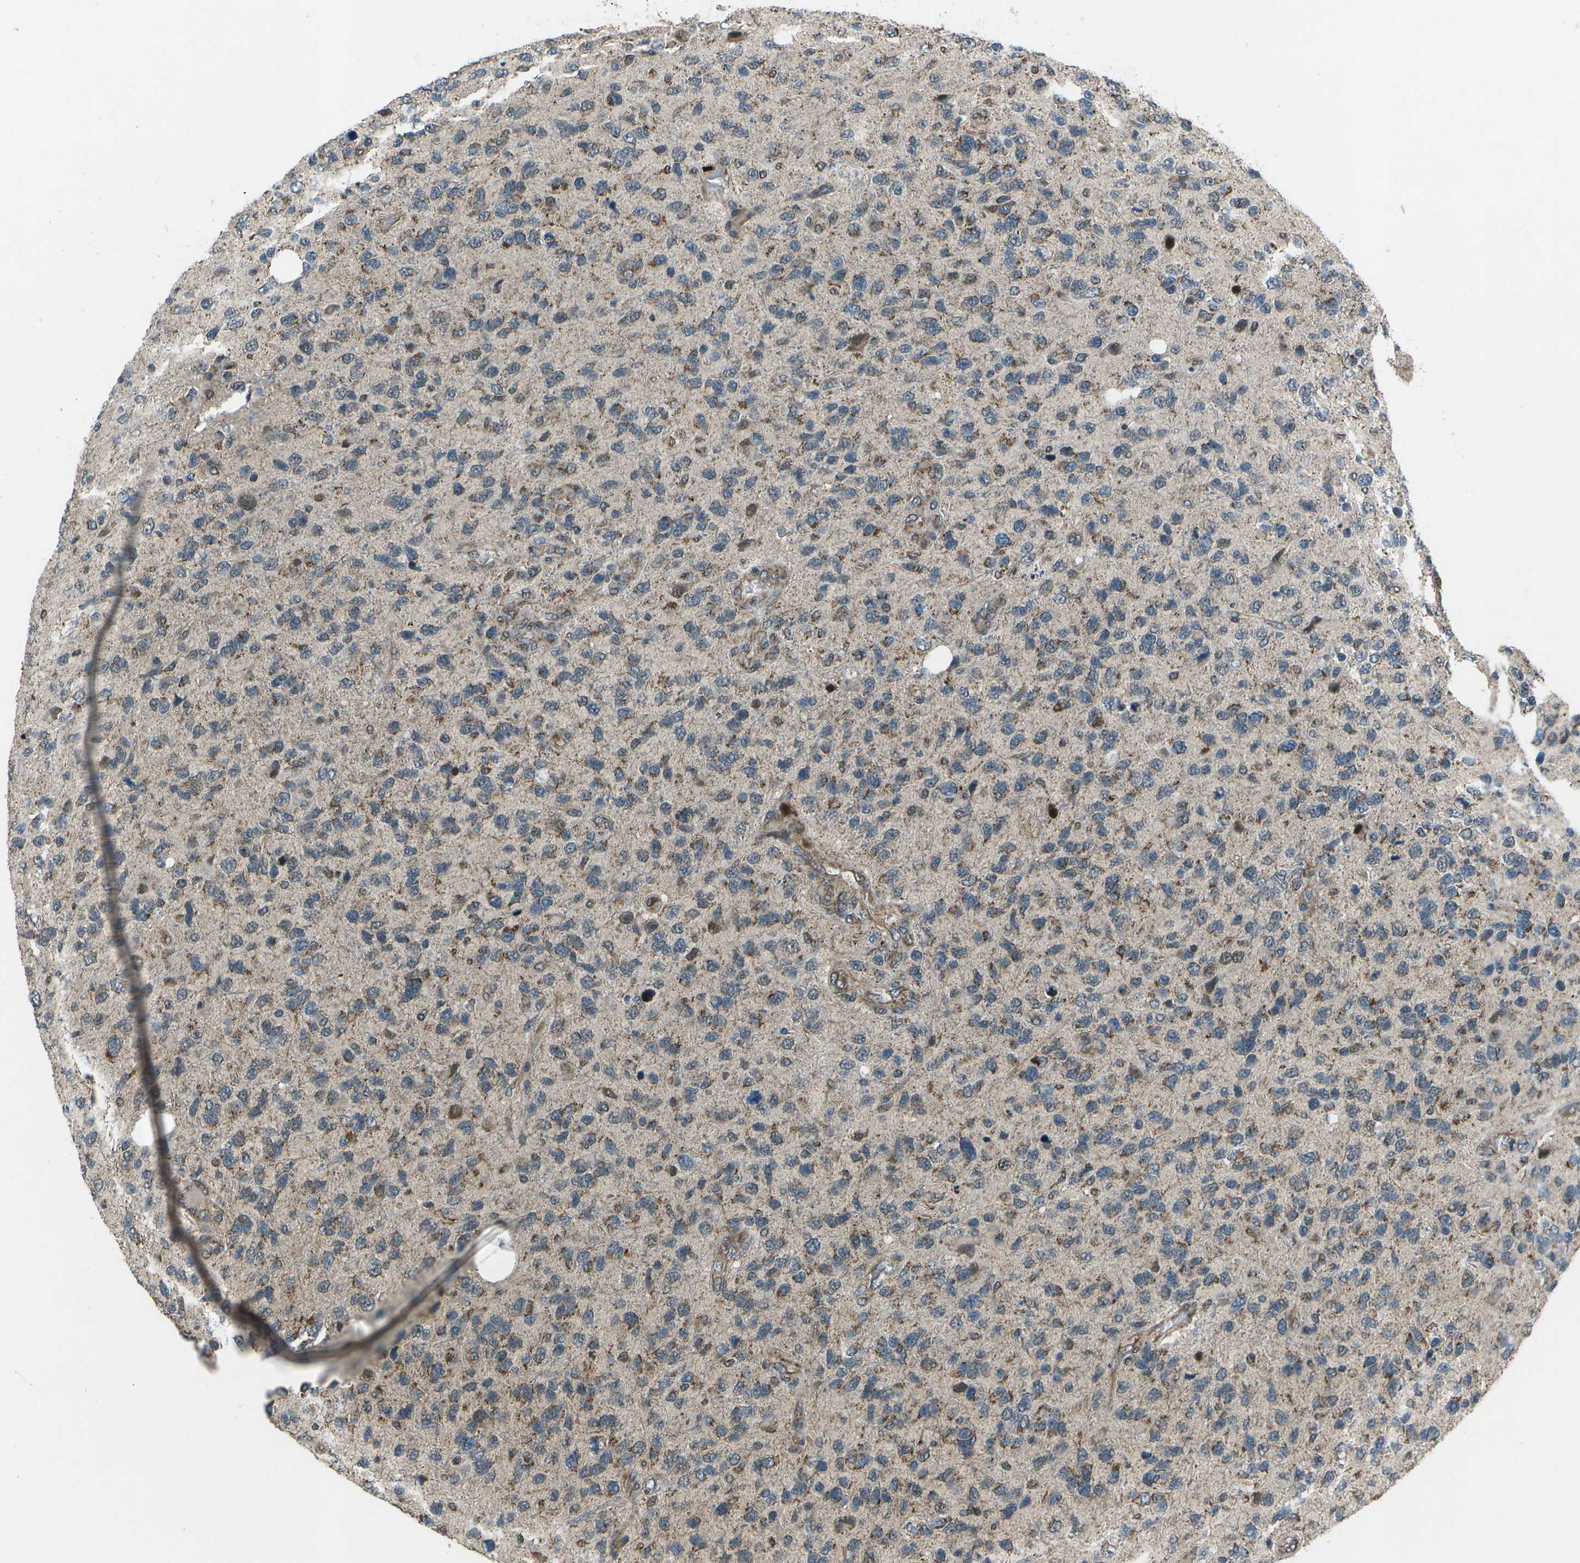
{"staining": {"intensity": "weak", "quantity": "25%-75%", "location": "cytoplasmic/membranous"}, "tissue": "glioma", "cell_type": "Tumor cells", "image_type": "cancer", "snomed": [{"axis": "morphology", "description": "Glioma, malignant, High grade"}, {"axis": "topography", "description": "Brain"}], "caption": "High-magnification brightfield microscopy of glioma stained with DAB (3,3'-diaminobenzidine) (brown) and counterstained with hematoxylin (blue). tumor cells exhibit weak cytoplasmic/membranous staining is appreciated in approximately25%-75% of cells.", "gene": "EIF2AK1", "patient": {"sex": "female", "age": 58}}